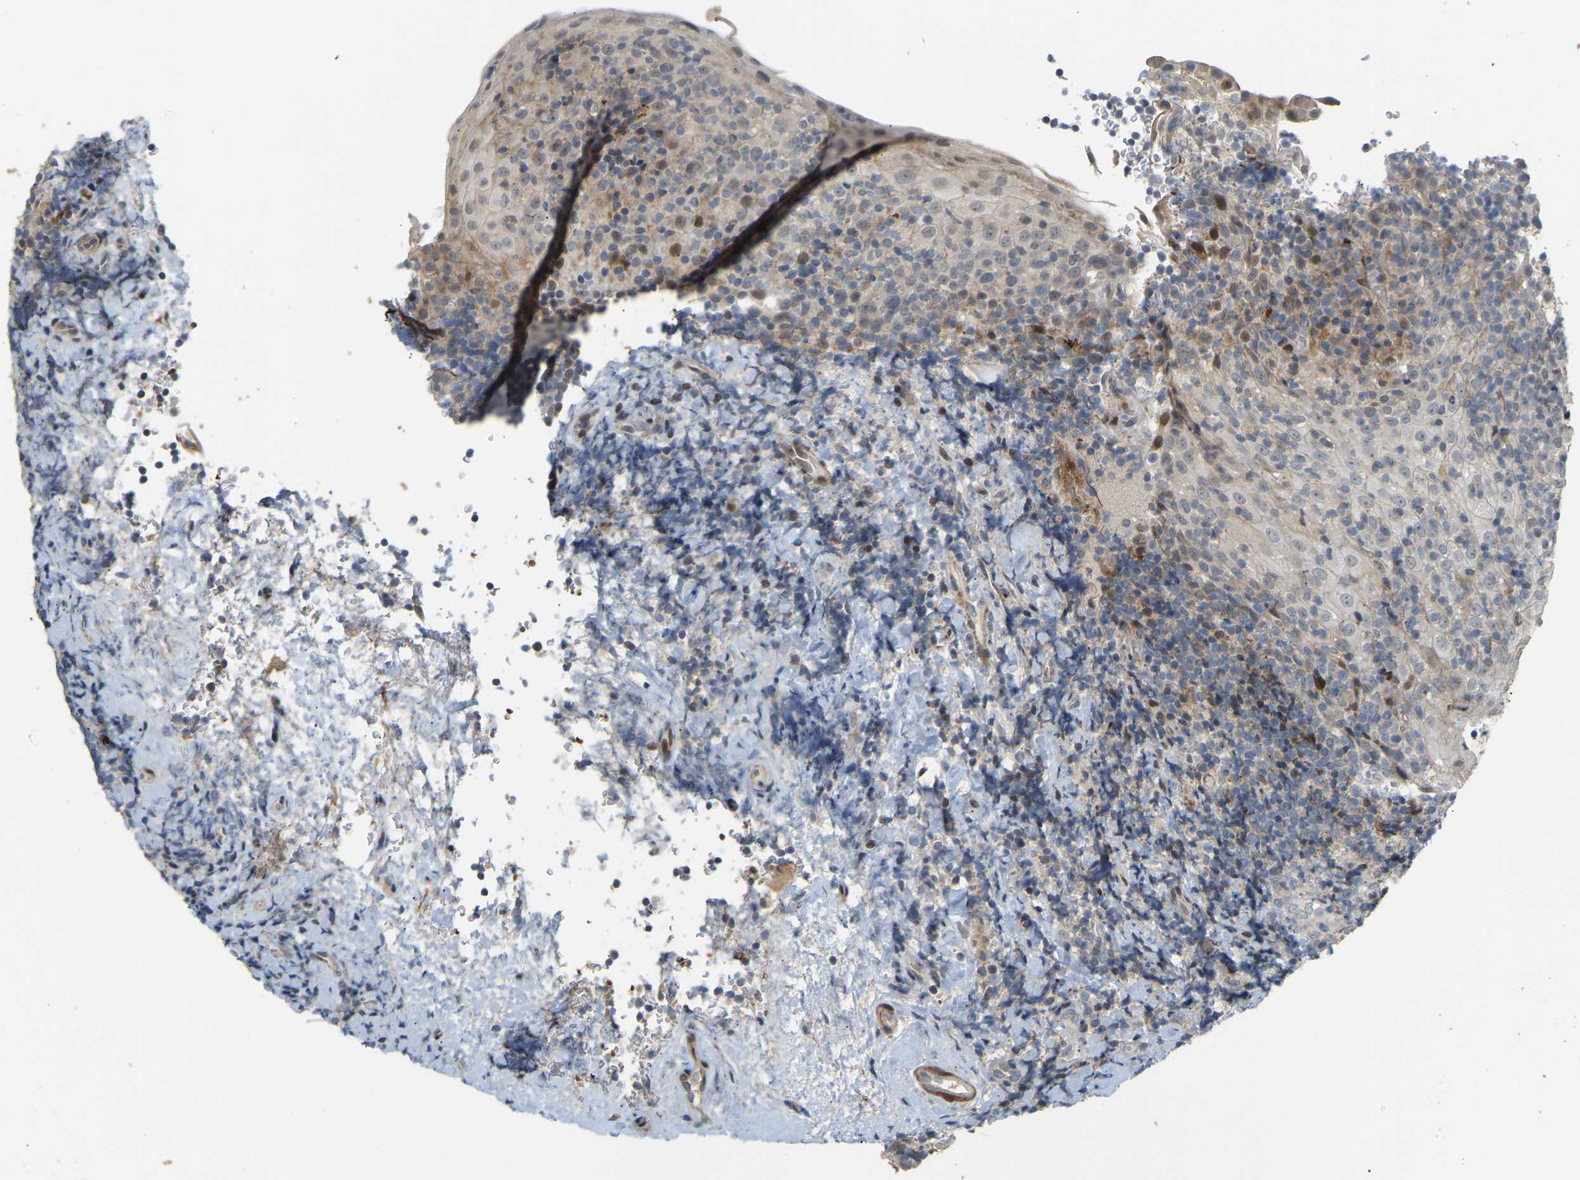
{"staining": {"intensity": "moderate", "quantity": "<25%", "location": "cytoplasmic/membranous"}, "tissue": "tonsil", "cell_type": "Germinal center cells", "image_type": "normal", "snomed": [{"axis": "morphology", "description": "Normal tissue, NOS"}, {"axis": "topography", "description": "Tonsil"}], "caption": "Approximately <25% of germinal center cells in normal human tonsil display moderate cytoplasmic/membranous protein staining as visualized by brown immunohistochemical staining.", "gene": "POGLUT2", "patient": {"sex": "male", "age": 37}}